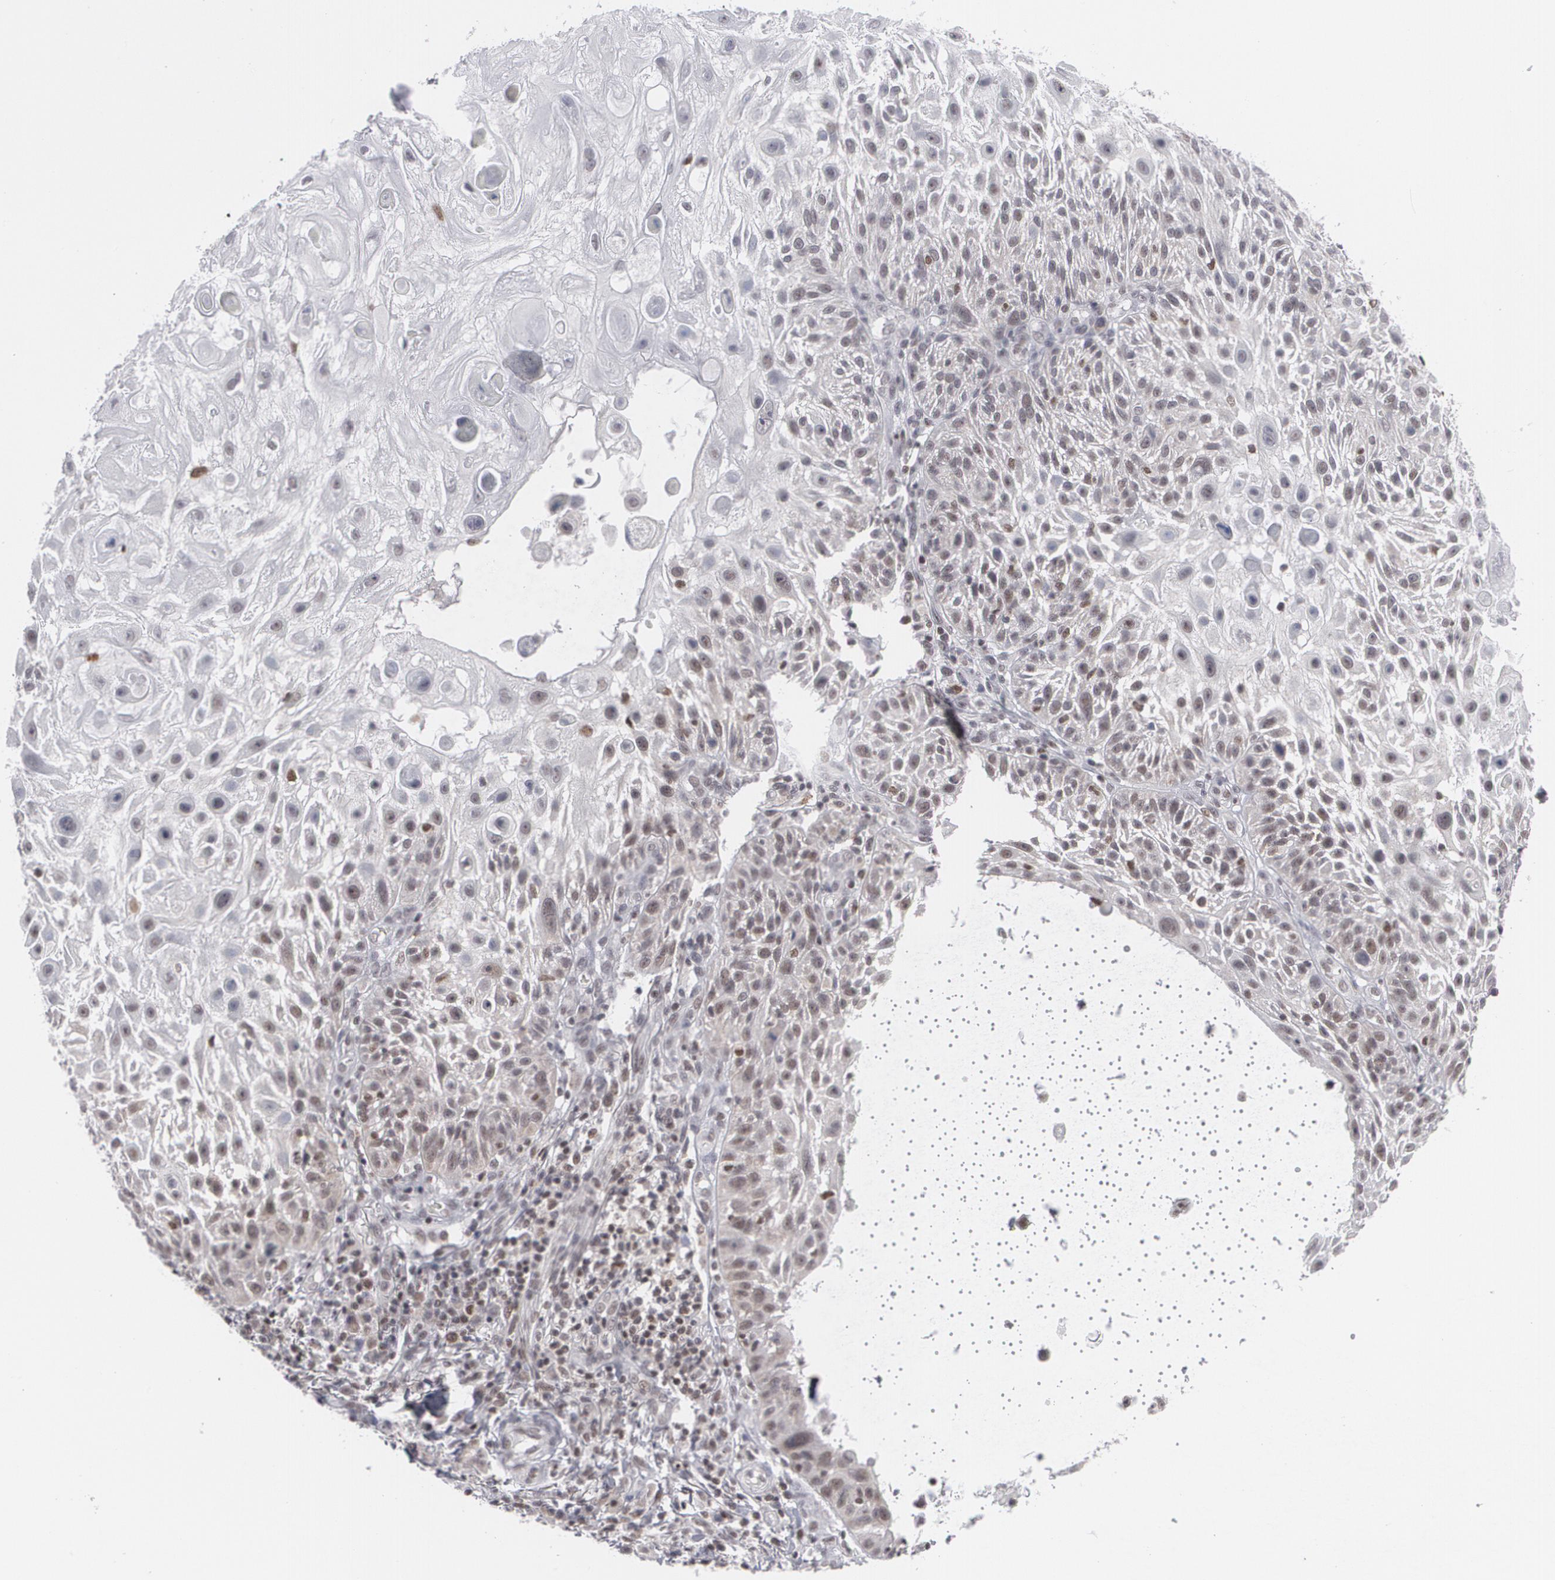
{"staining": {"intensity": "moderate", "quantity": "25%-75%", "location": "nuclear"}, "tissue": "skin cancer", "cell_type": "Tumor cells", "image_type": "cancer", "snomed": [{"axis": "morphology", "description": "Squamous cell carcinoma, NOS"}, {"axis": "topography", "description": "Skin"}], "caption": "Skin squamous cell carcinoma tissue displays moderate nuclear staining in about 25%-75% of tumor cells, visualized by immunohistochemistry.", "gene": "MCL1", "patient": {"sex": "female", "age": 89}}